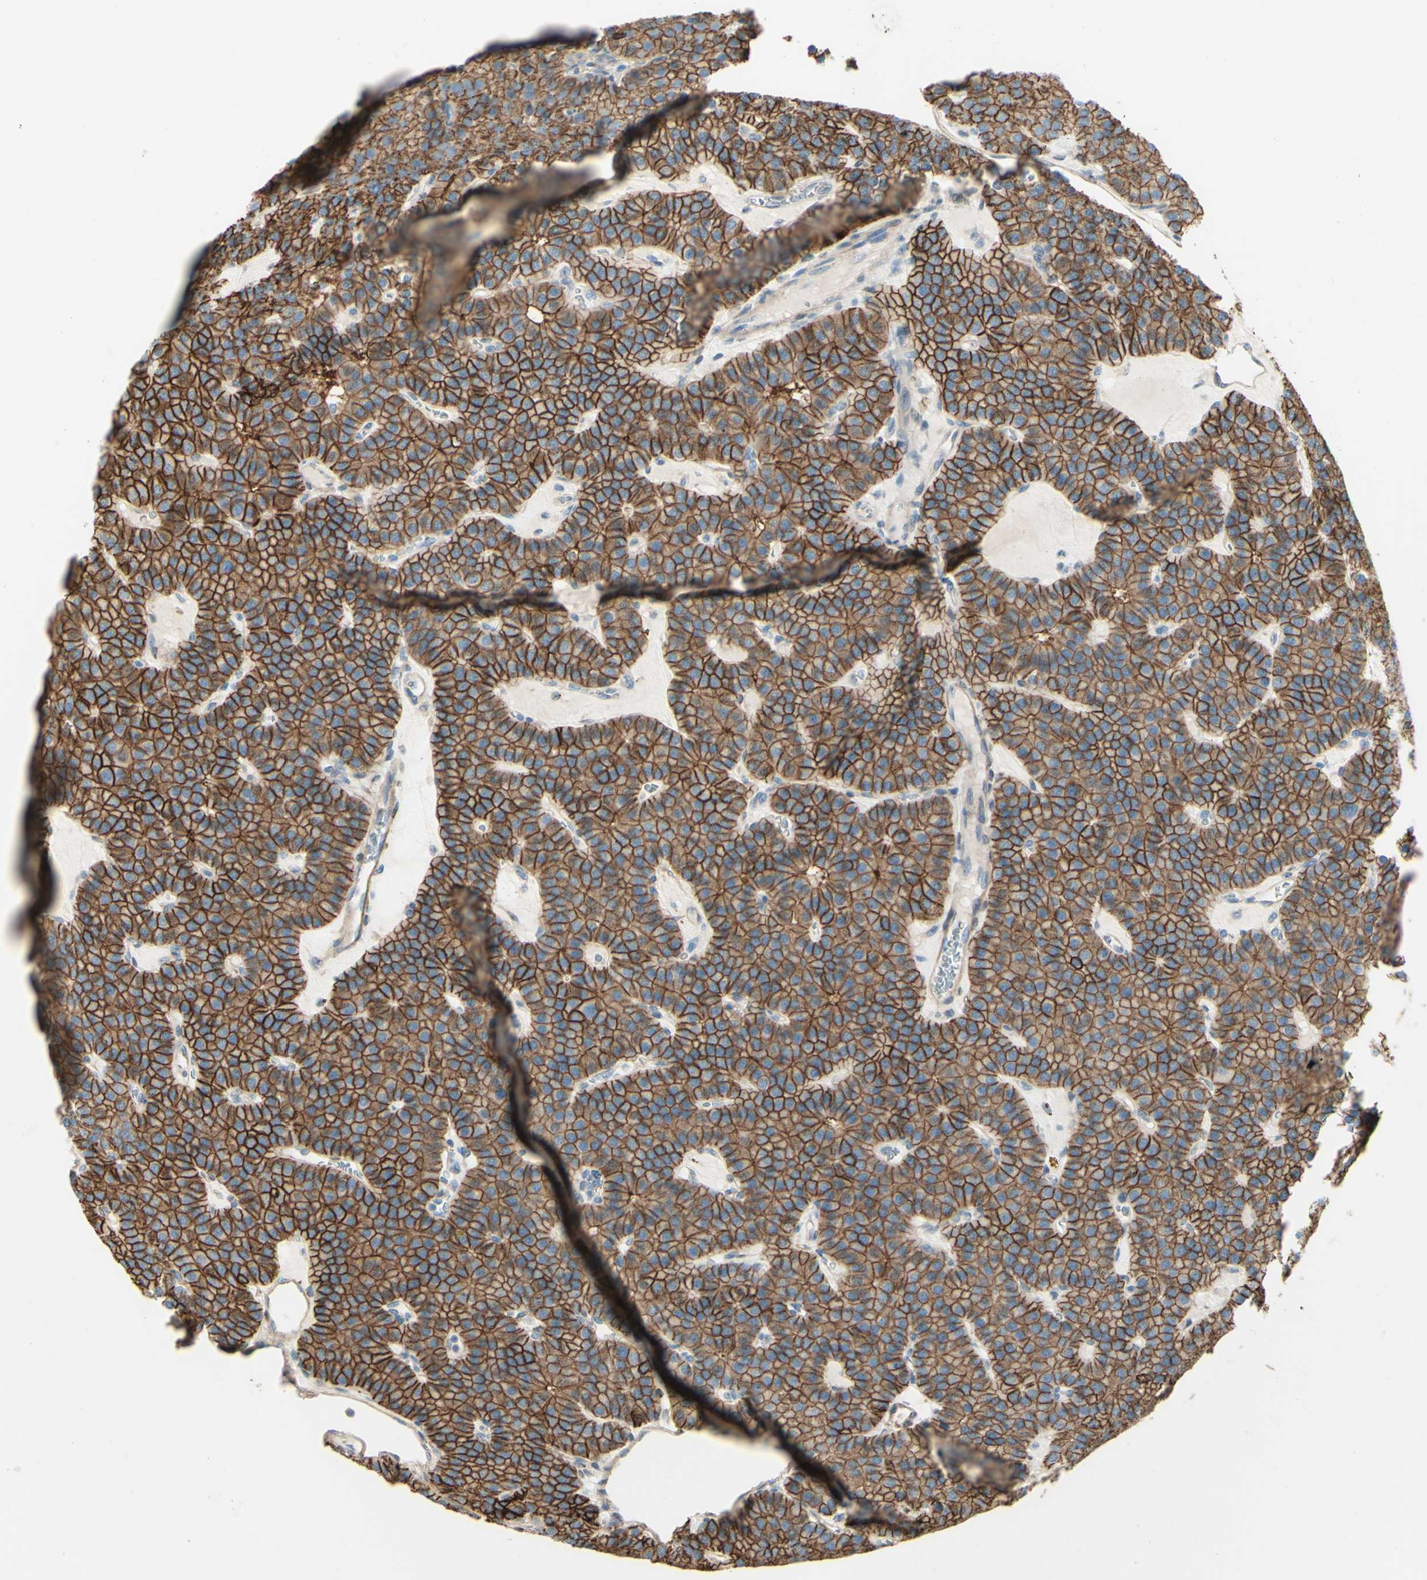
{"staining": {"intensity": "strong", "quantity": ">75%", "location": "cytoplasmic/membranous"}, "tissue": "parathyroid gland", "cell_type": "Glandular cells", "image_type": "normal", "snomed": [{"axis": "morphology", "description": "Normal tissue, NOS"}, {"axis": "morphology", "description": "Adenoma, NOS"}, {"axis": "topography", "description": "Parathyroid gland"}], "caption": "IHC micrograph of normal parathyroid gland: human parathyroid gland stained using immunohistochemistry exhibits high levels of strong protein expression localized specifically in the cytoplasmic/membranous of glandular cells, appearing as a cytoplasmic/membranous brown color.", "gene": "RNF149", "patient": {"sex": "female", "age": 86}}